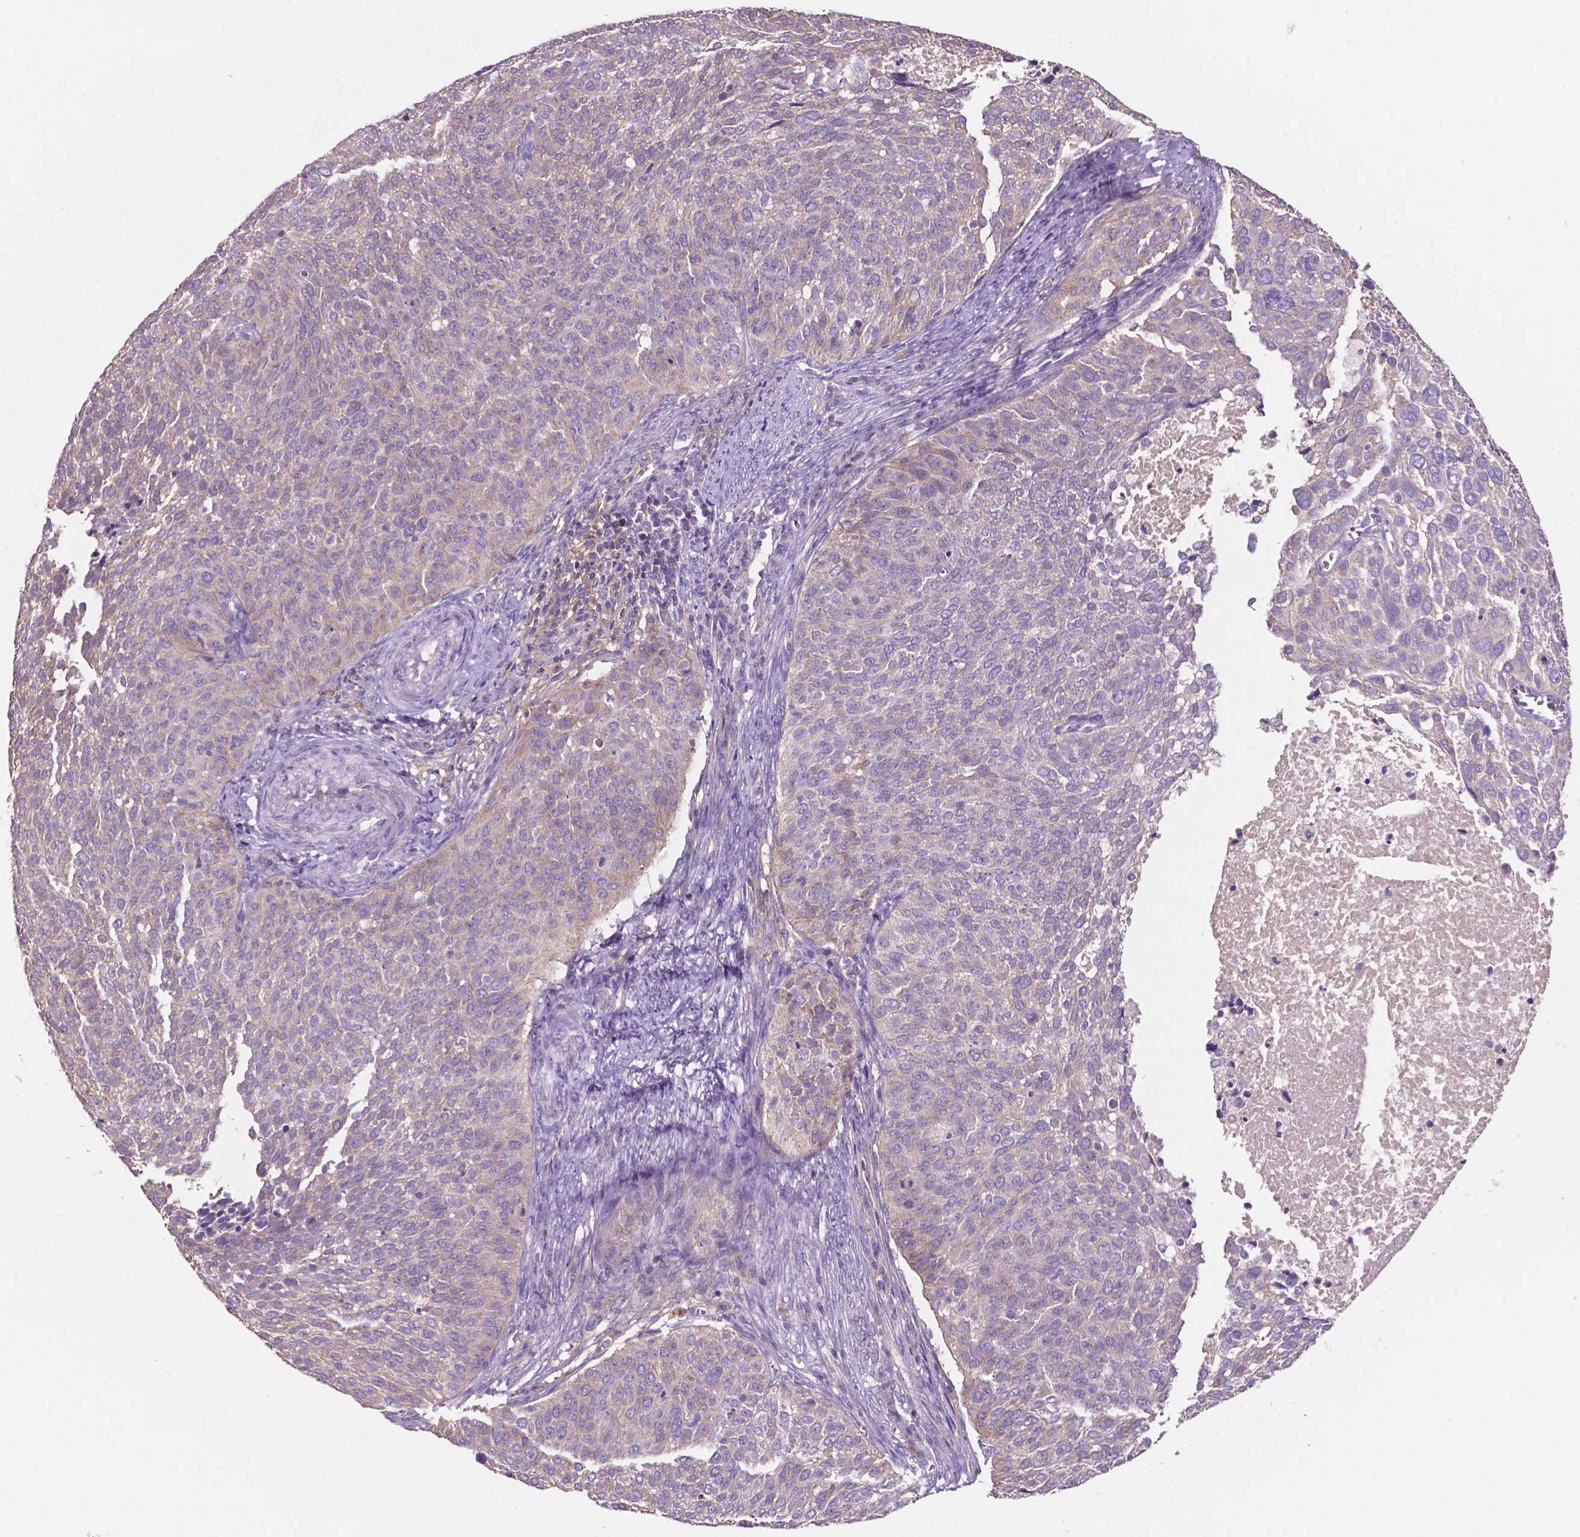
{"staining": {"intensity": "negative", "quantity": "none", "location": "none"}, "tissue": "cervical cancer", "cell_type": "Tumor cells", "image_type": "cancer", "snomed": [{"axis": "morphology", "description": "Squamous cell carcinoma, NOS"}, {"axis": "topography", "description": "Cervix"}], "caption": "IHC photomicrograph of human cervical squamous cell carcinoma stained for a protein (brown), which displays no positivity in tumor cells. (Brightfield microscopy of DAB (3,3'-diaminobenzidine) immunohistochemistry (IHC) at high magnification).", "gene": "MKRN2OS", "patient": {"sex": "female", "age": 39}}